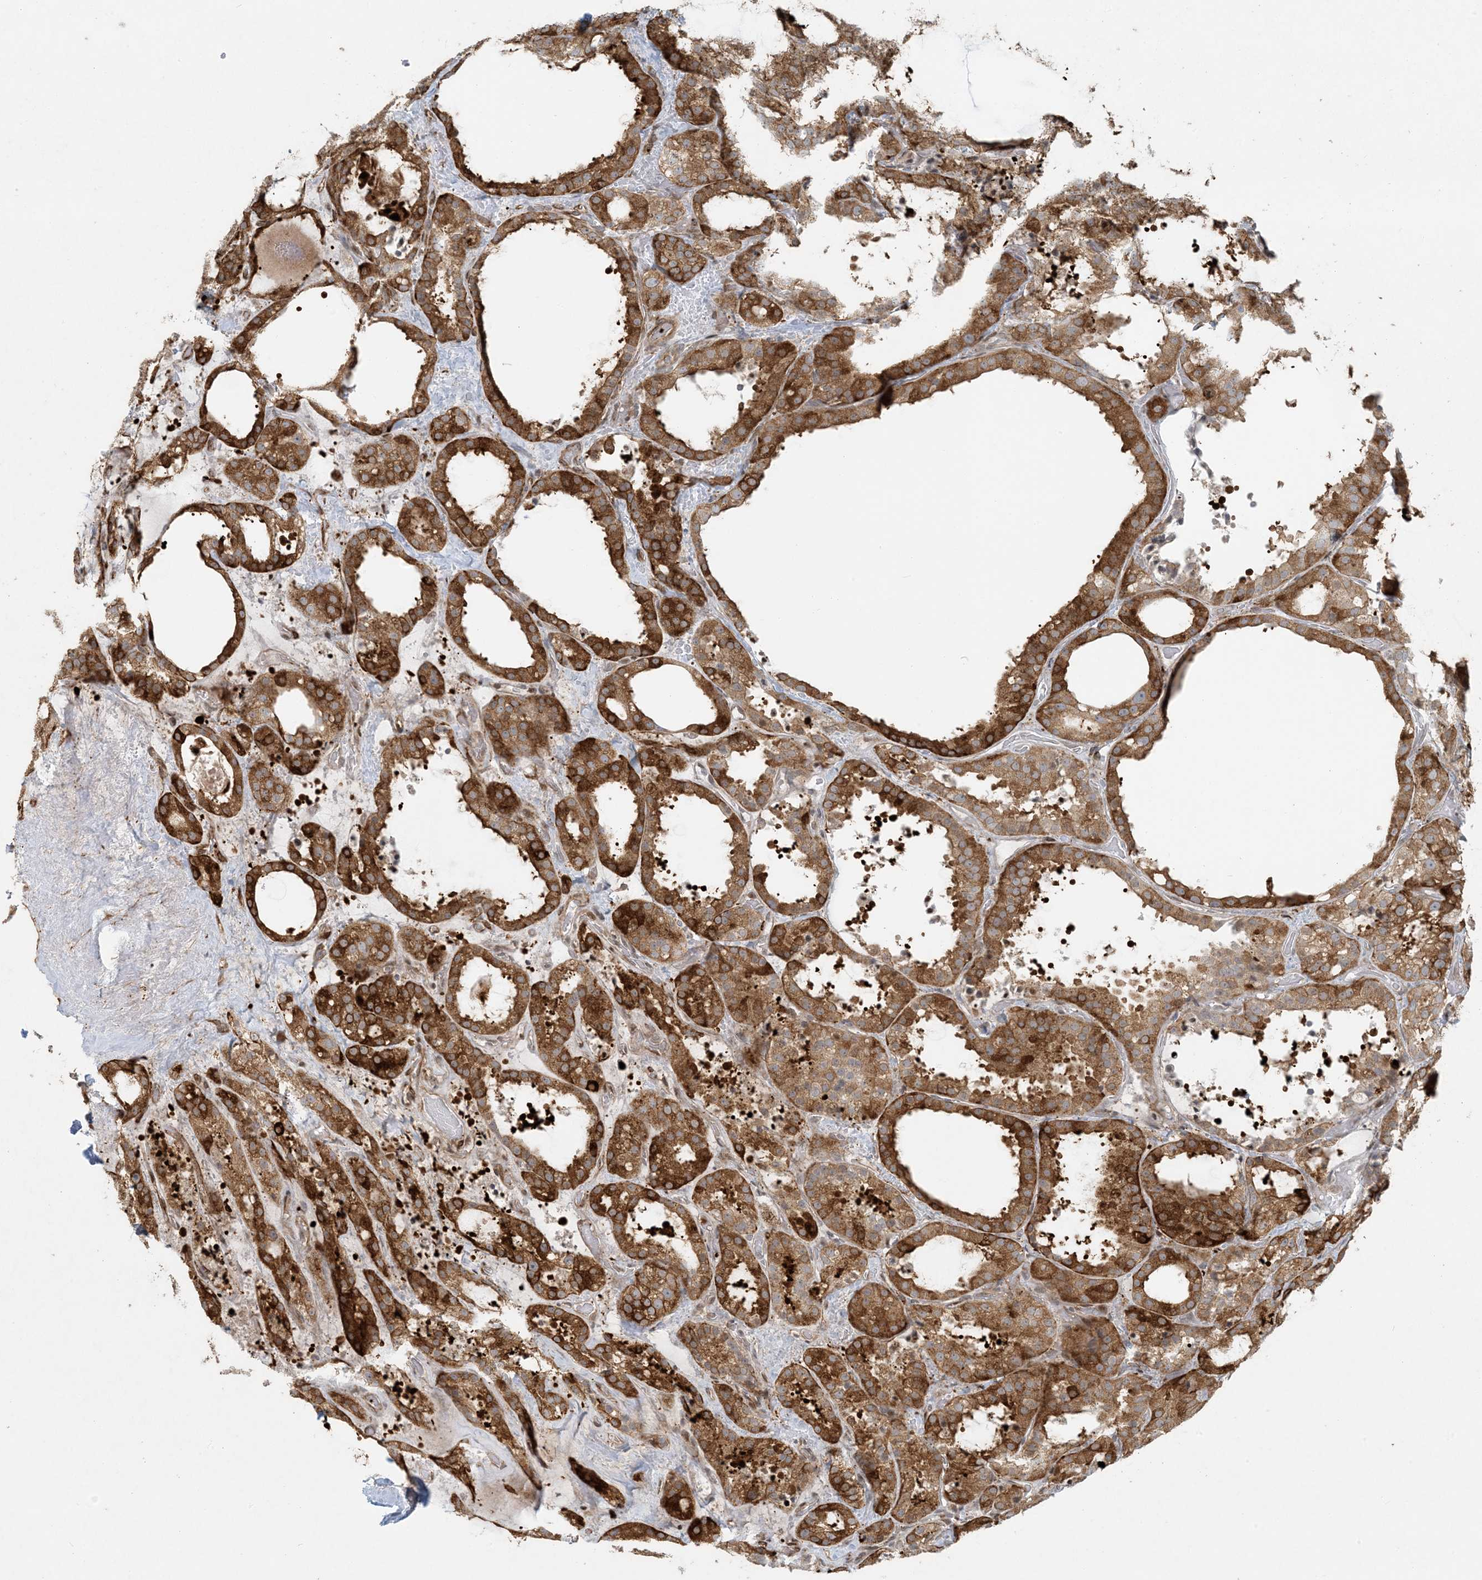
{"staining": {"intensity": "moderate", "quantity": "25%-75%", "location": "cytoplasmic/membranous"}, "tissue": "thyroid cancer", "cell_type": "Tumor cells", "image_type": "cancer", "snomed": [{"axis": "morphology", "description": "Papillary adenocarcinoma, NOS"}, {"axis": "topography", "description": "Thyroid gland"}], "caption": "DAB (3,3'-diaminobenzidine) immunohistochemical staining of papillary adenocarcinoma (thyroid) reveals moderate cytoplasmic/membranous protein staining in approximately 25%-75% of tumor cells.", "gene": "BCORL1", "patient": {"sex": "male", "age": 77}}